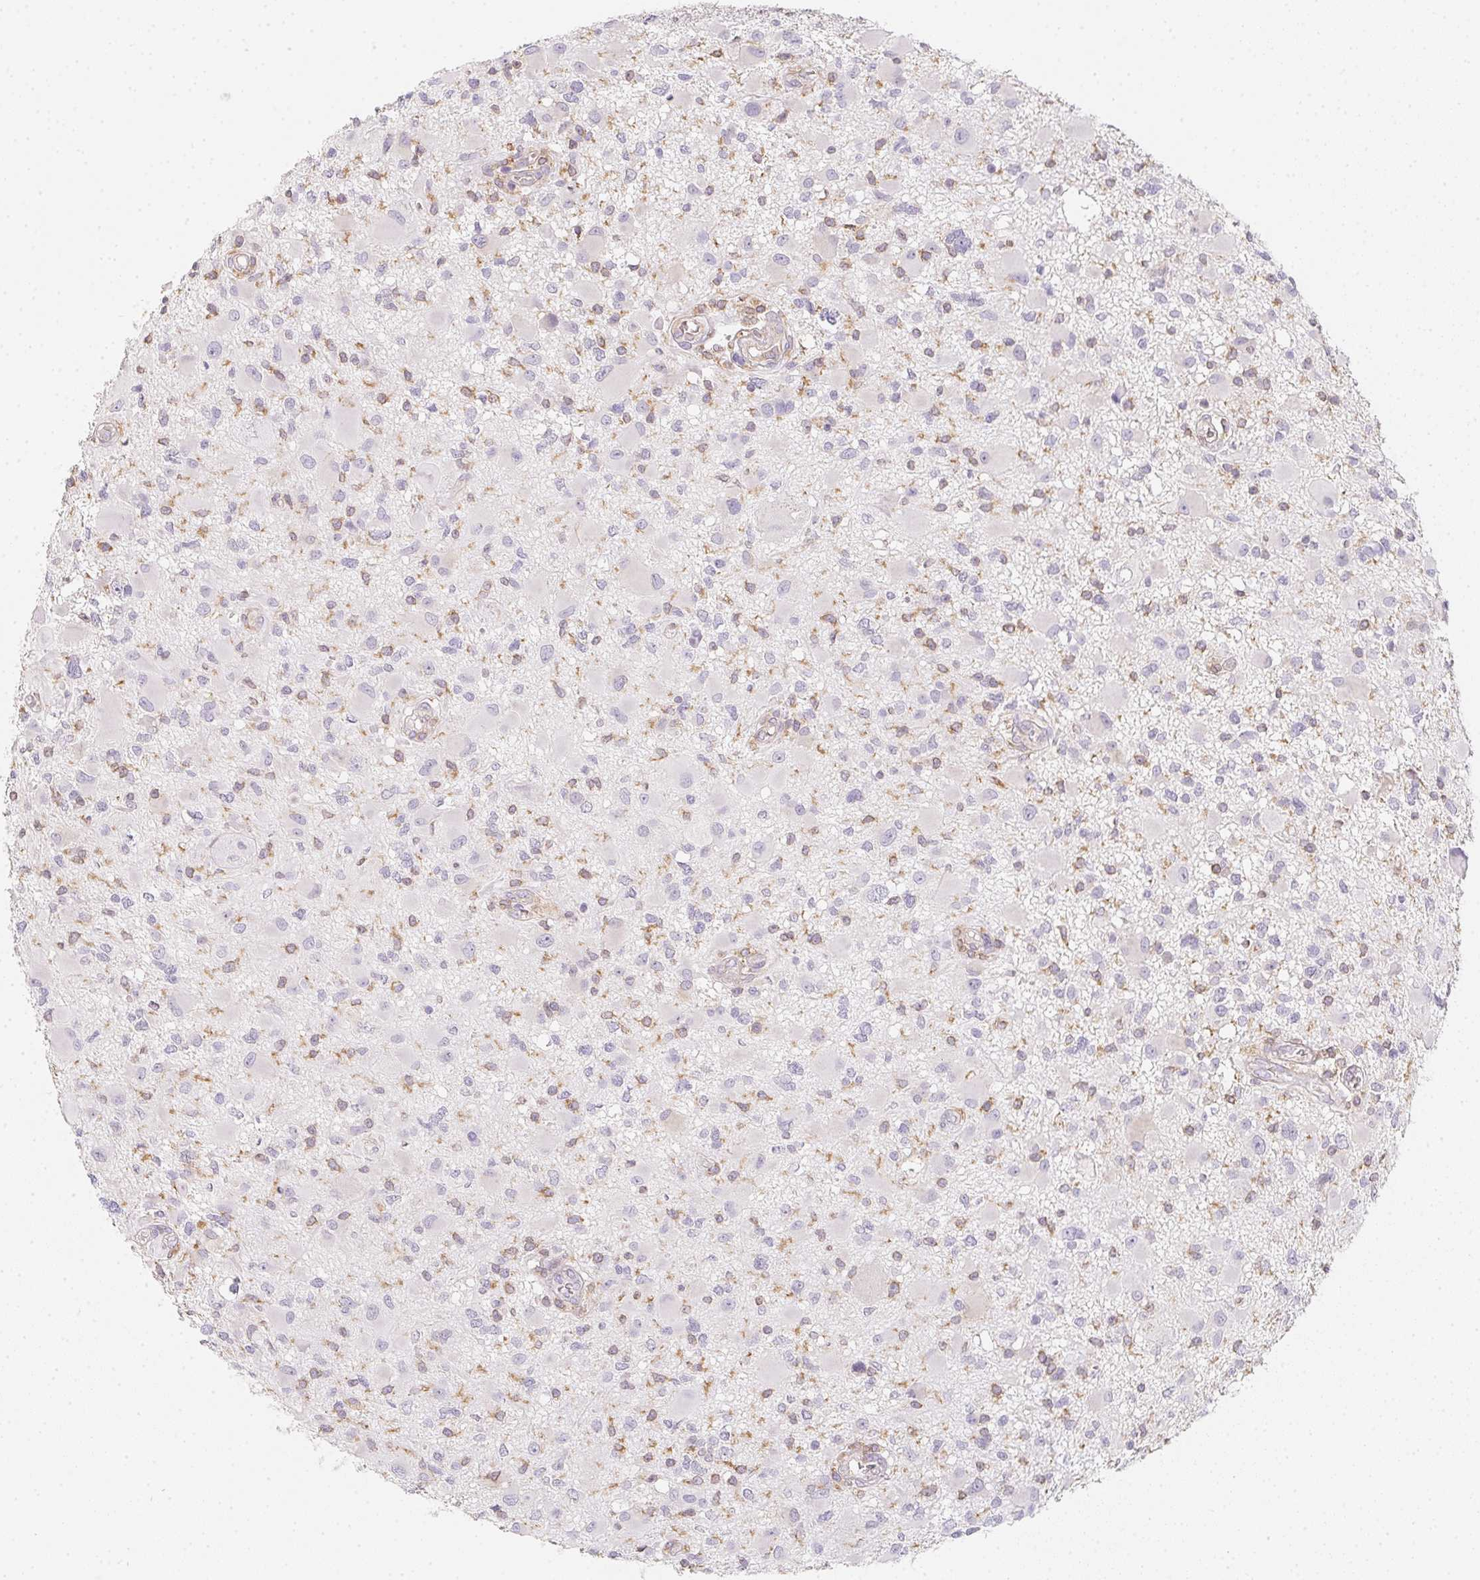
{"staining": {"intensity": "negative", "quantity": "none", "location": "none"}, "tissue": "glioma", "cell_type": "Tumor cells", "image_type": "cancer", "snomed": [{"axis": "morphology", "description": "Glioma, malignant, High grade"}, {"axis": "topography", "description": "Brain"}], "caption": "The micrograph exhibits no significant expression in tumor cells of glioma.", "gene": "SOAT1", "patient": {"sex": "male", "age": 54}}